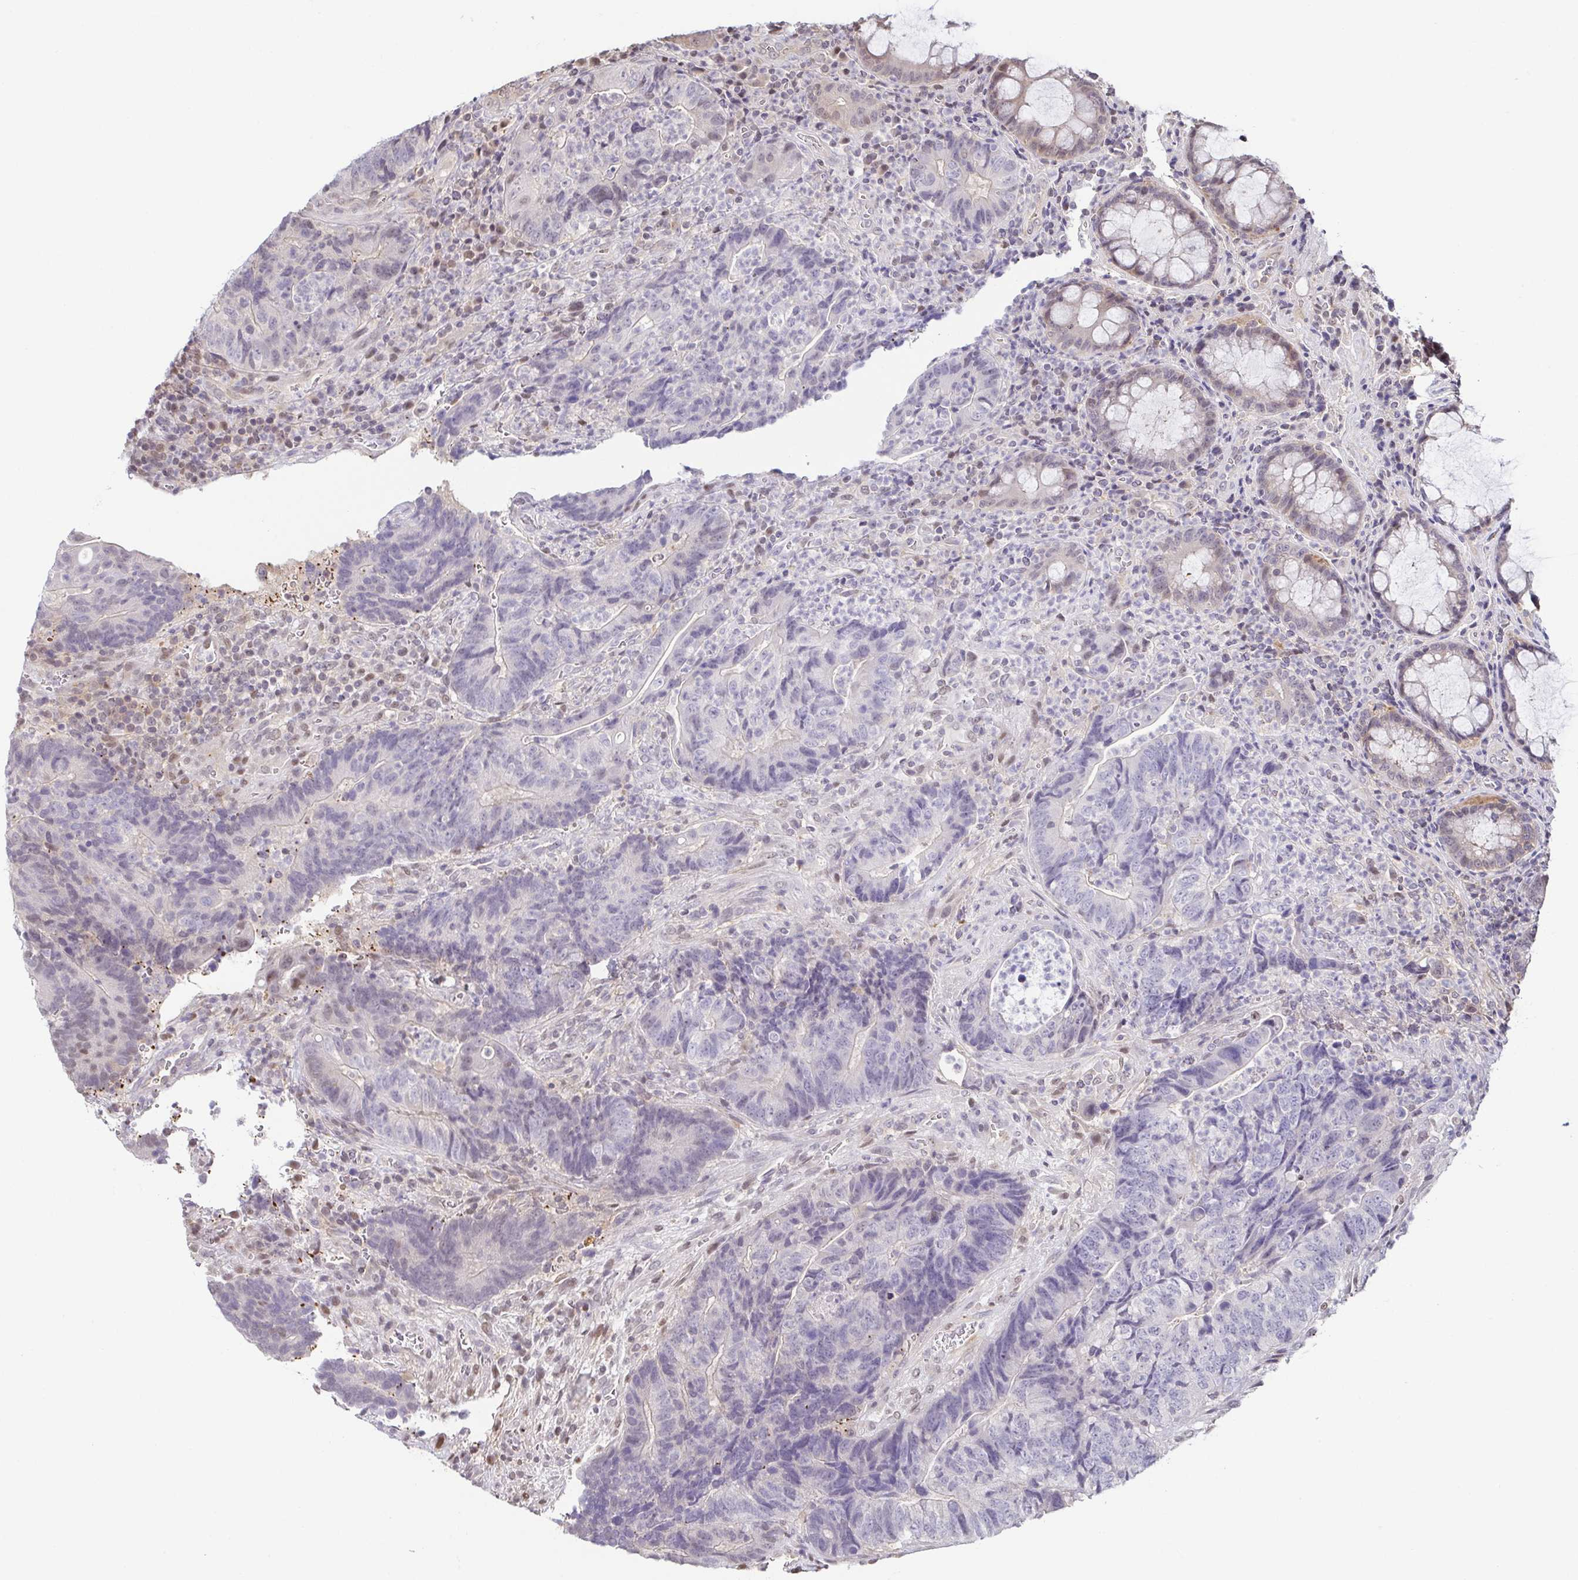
{"staining": {"intensity": "negative", "quantity": "none", "location": "none"}, "tissue": "colorectal cancer", "cell_type": "Tumor cells", "image_type": "cancer", "snomed": [{"axis": "morphology", "description": "Normal tissue, NOS"}, {"axis": "morphology", "description": "Adenocarcinoma, NOS"}, {"axis": "topography", "description": "Colon"}], "caption": "There is no significant staining in tumor cells of adenocarcinoma (colorectal).", "gene": "PSMB9", "patient": {"sex": "female", "age": 48}}